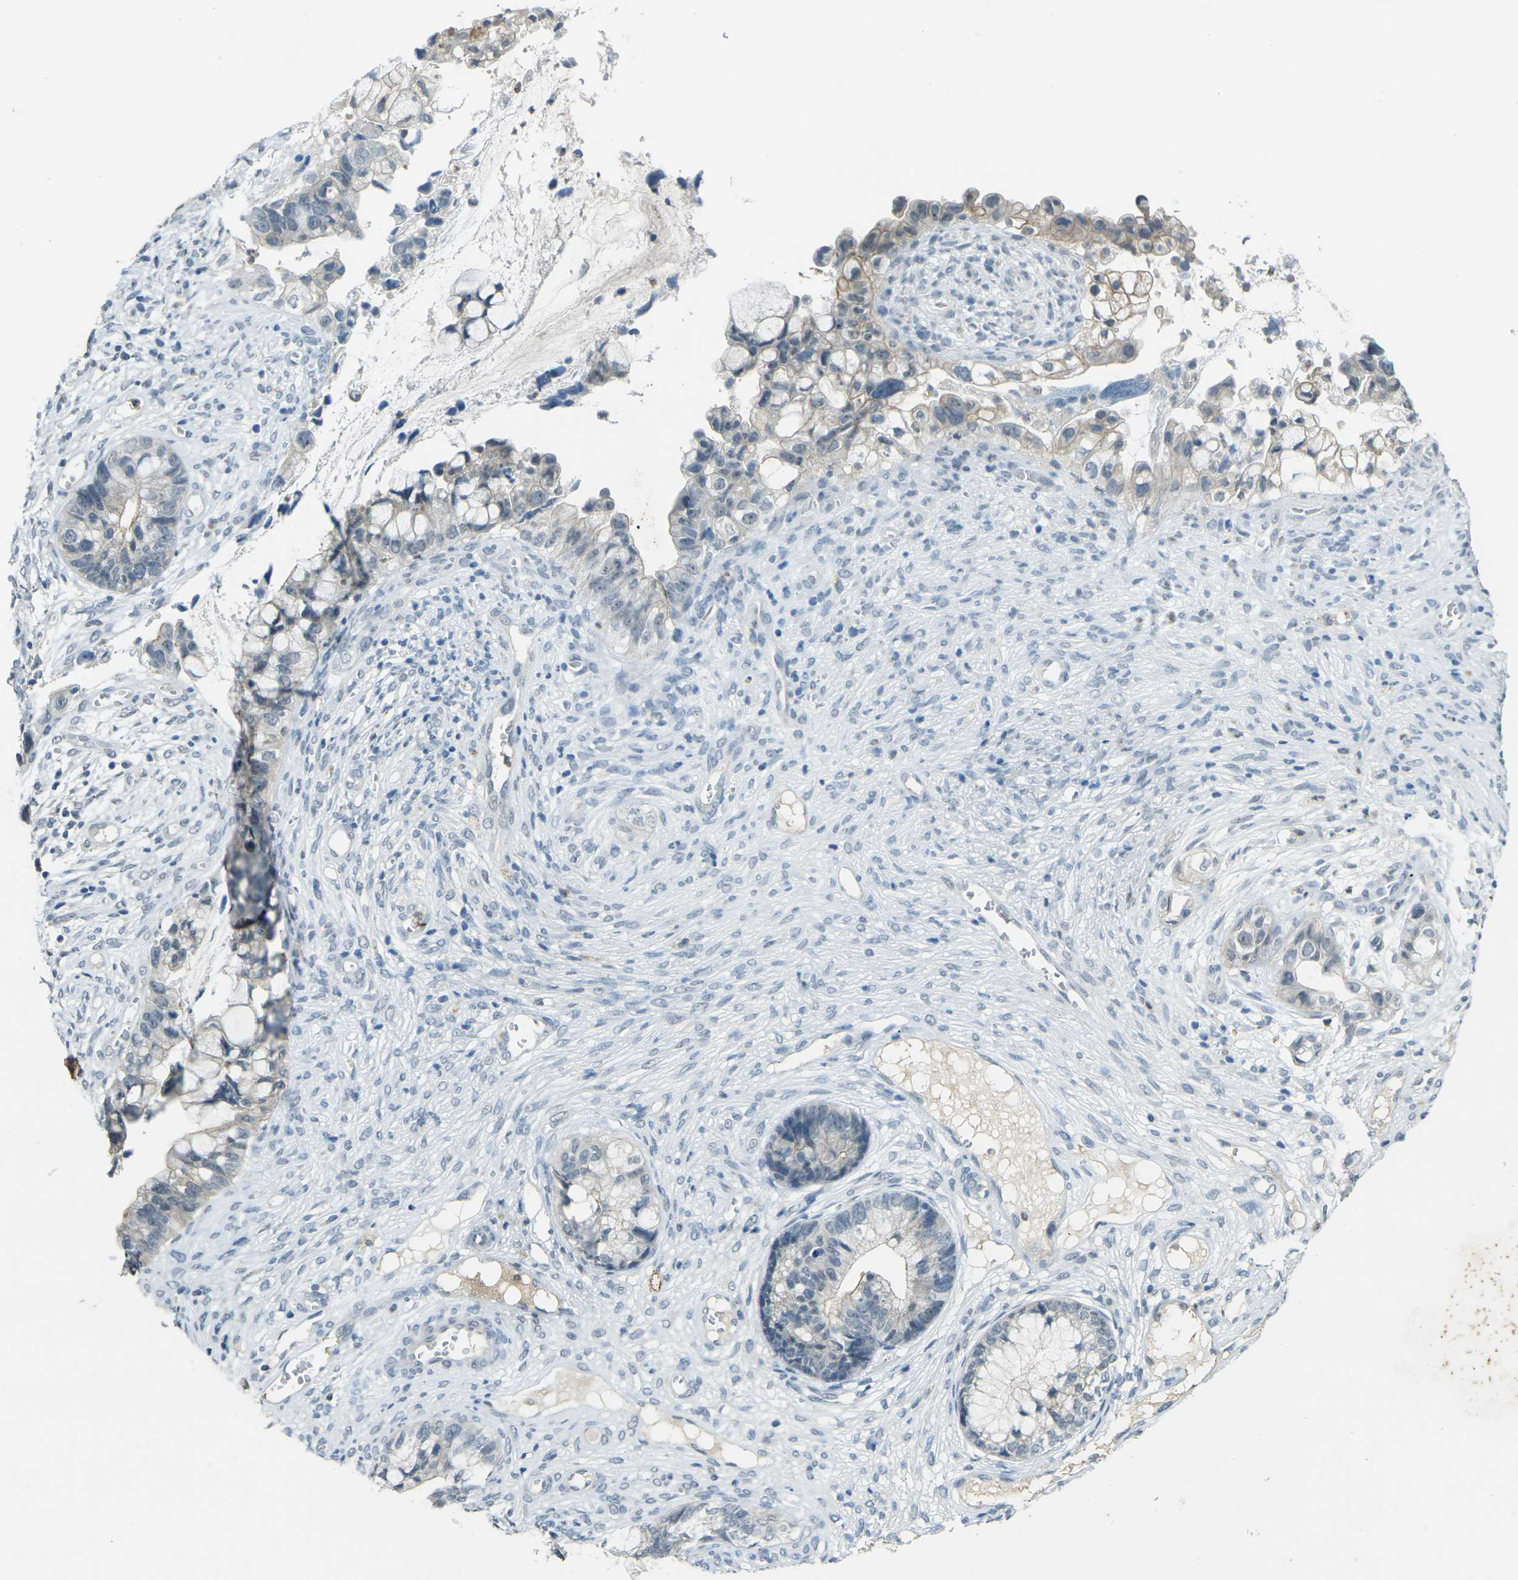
{"staining": {"intensity": "weak", "quantity": "<25%", "location": "cytoplasmic/membranous"}, "tissue": "cervical cancer", "cell_type": "Tumor cells", "image_type": "cancer", "snomed": [{"axis": "morphology", "description": "Adenocarcinoma, NOS"}, {"axis": "topography", "description": "Cervix"}], "caption": "Immunohistochemical staining of human adenocarcinoma (cervical) shows no significant expression in tumor cells.", "gene": "SPTBN2", "patient": {"sex": "female", "age": 44}}